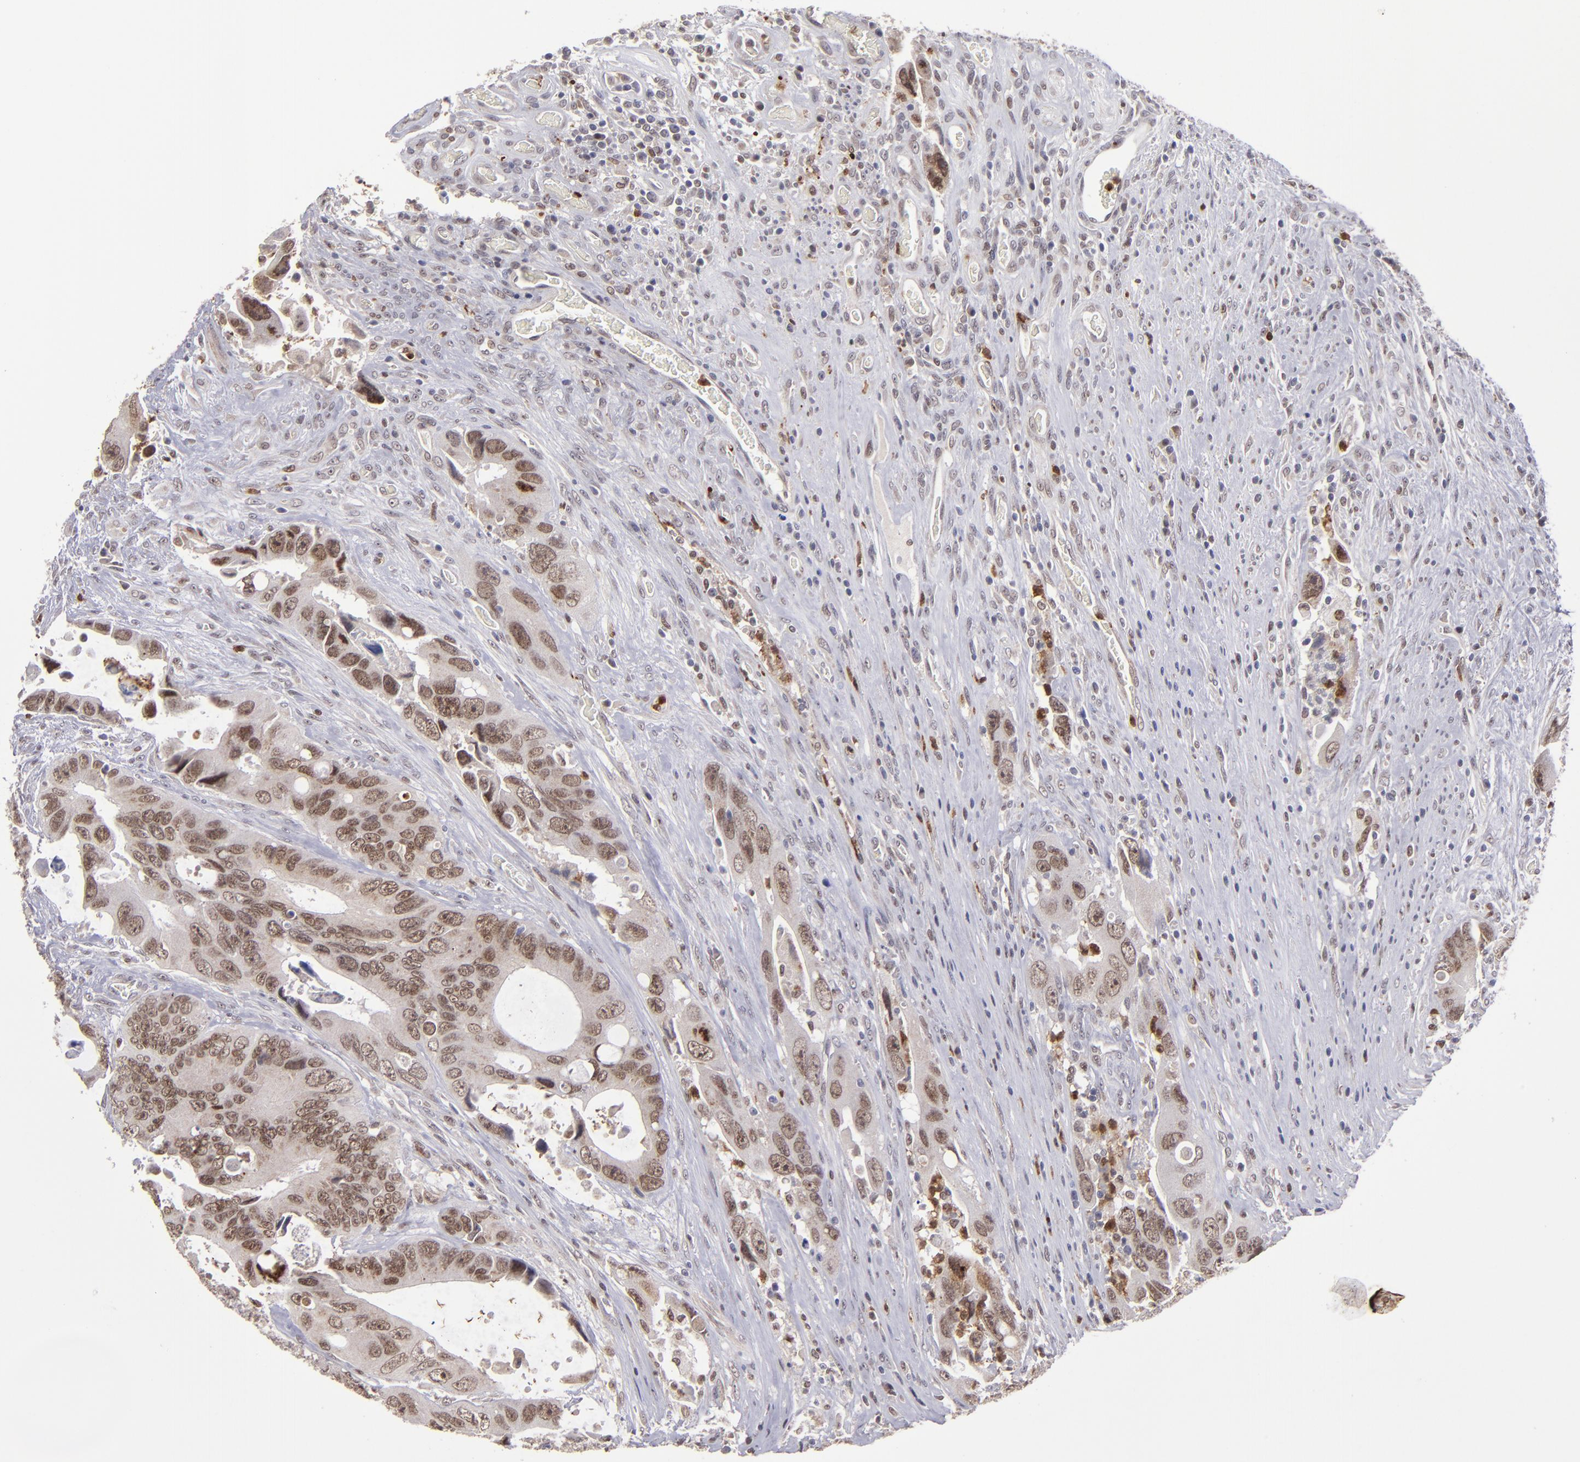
{"staining": {"intensity": "moderate", "quantity": ">75%", "location": "nuclear"}, "tissue": "colorectal cancer", "cell_type": "Tumor cells", "image_type": "cancer", "snomed": [{"axis": "morphology", "description": "Adenocarcinoma, NOS"}, {"axis": "topography", "description": "Rectum"}], "caption": "Approximately >75% of tumor cells in human colorectal cancer (adenocarcinoma) display moderate nuclear protein positivity as visualized by brown immunohistochemical staining.", "gene": "RREB1", "patient": {"sex": "male", "age": 70}}